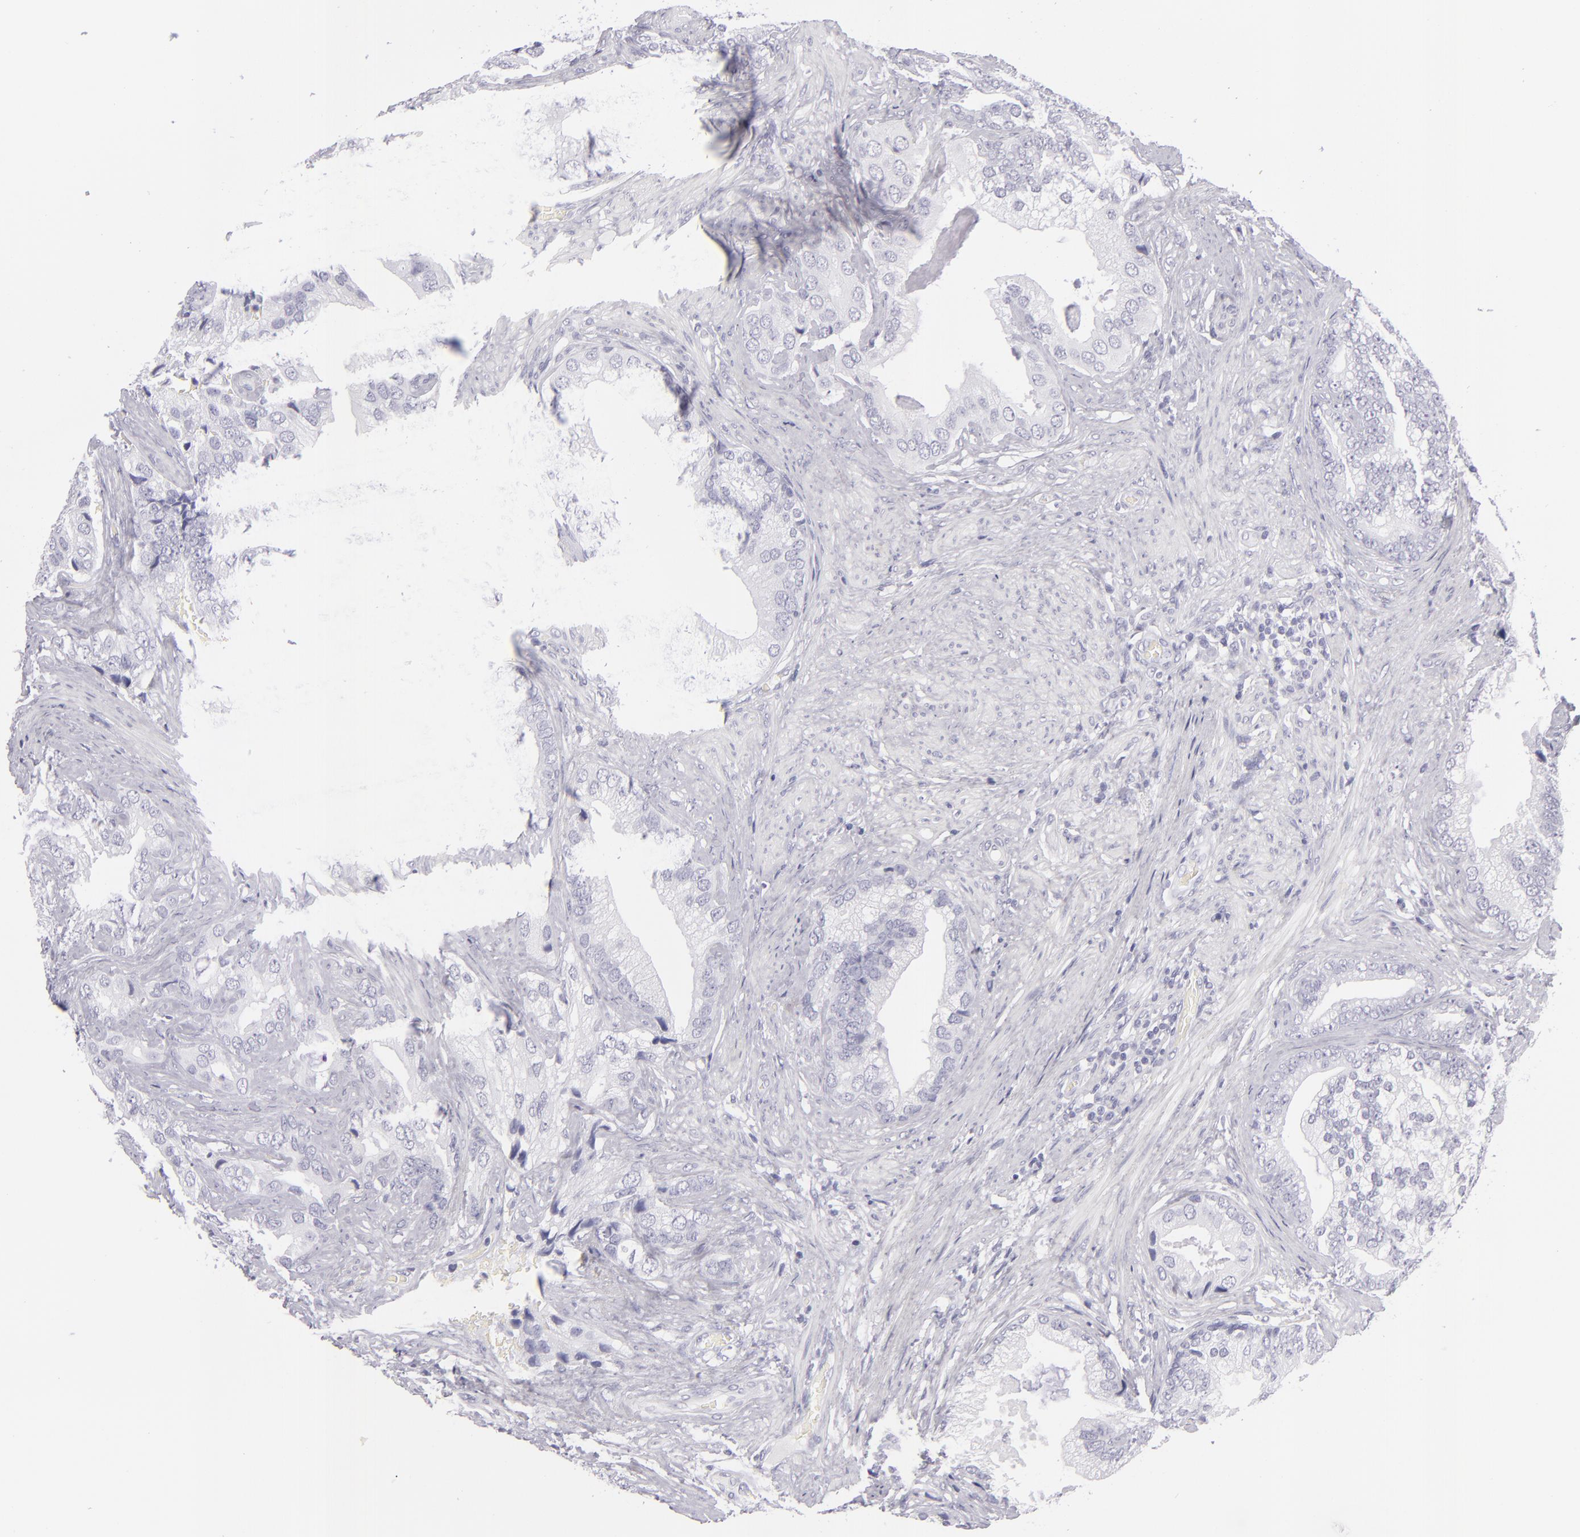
{"staining": {"intensity": "negative", "quantity": "none", "location": "none"}, "tissue": "prostate cancer", "cell_type": "Tumor cells", "image_type": "cancer", "snomed": [{"axis": "morphology", "description": "Adenocarcinoma, Low grade"}, {"axis": "topography", "description": "Prostate"}], "caption": "Prostate cancer (low-grade adenocarcinoma) was stained to show a protein in brown. There is no significant staining in tumor cells.", "gene": "VIL1", "patient": {"sex": "male", "age": 71}}